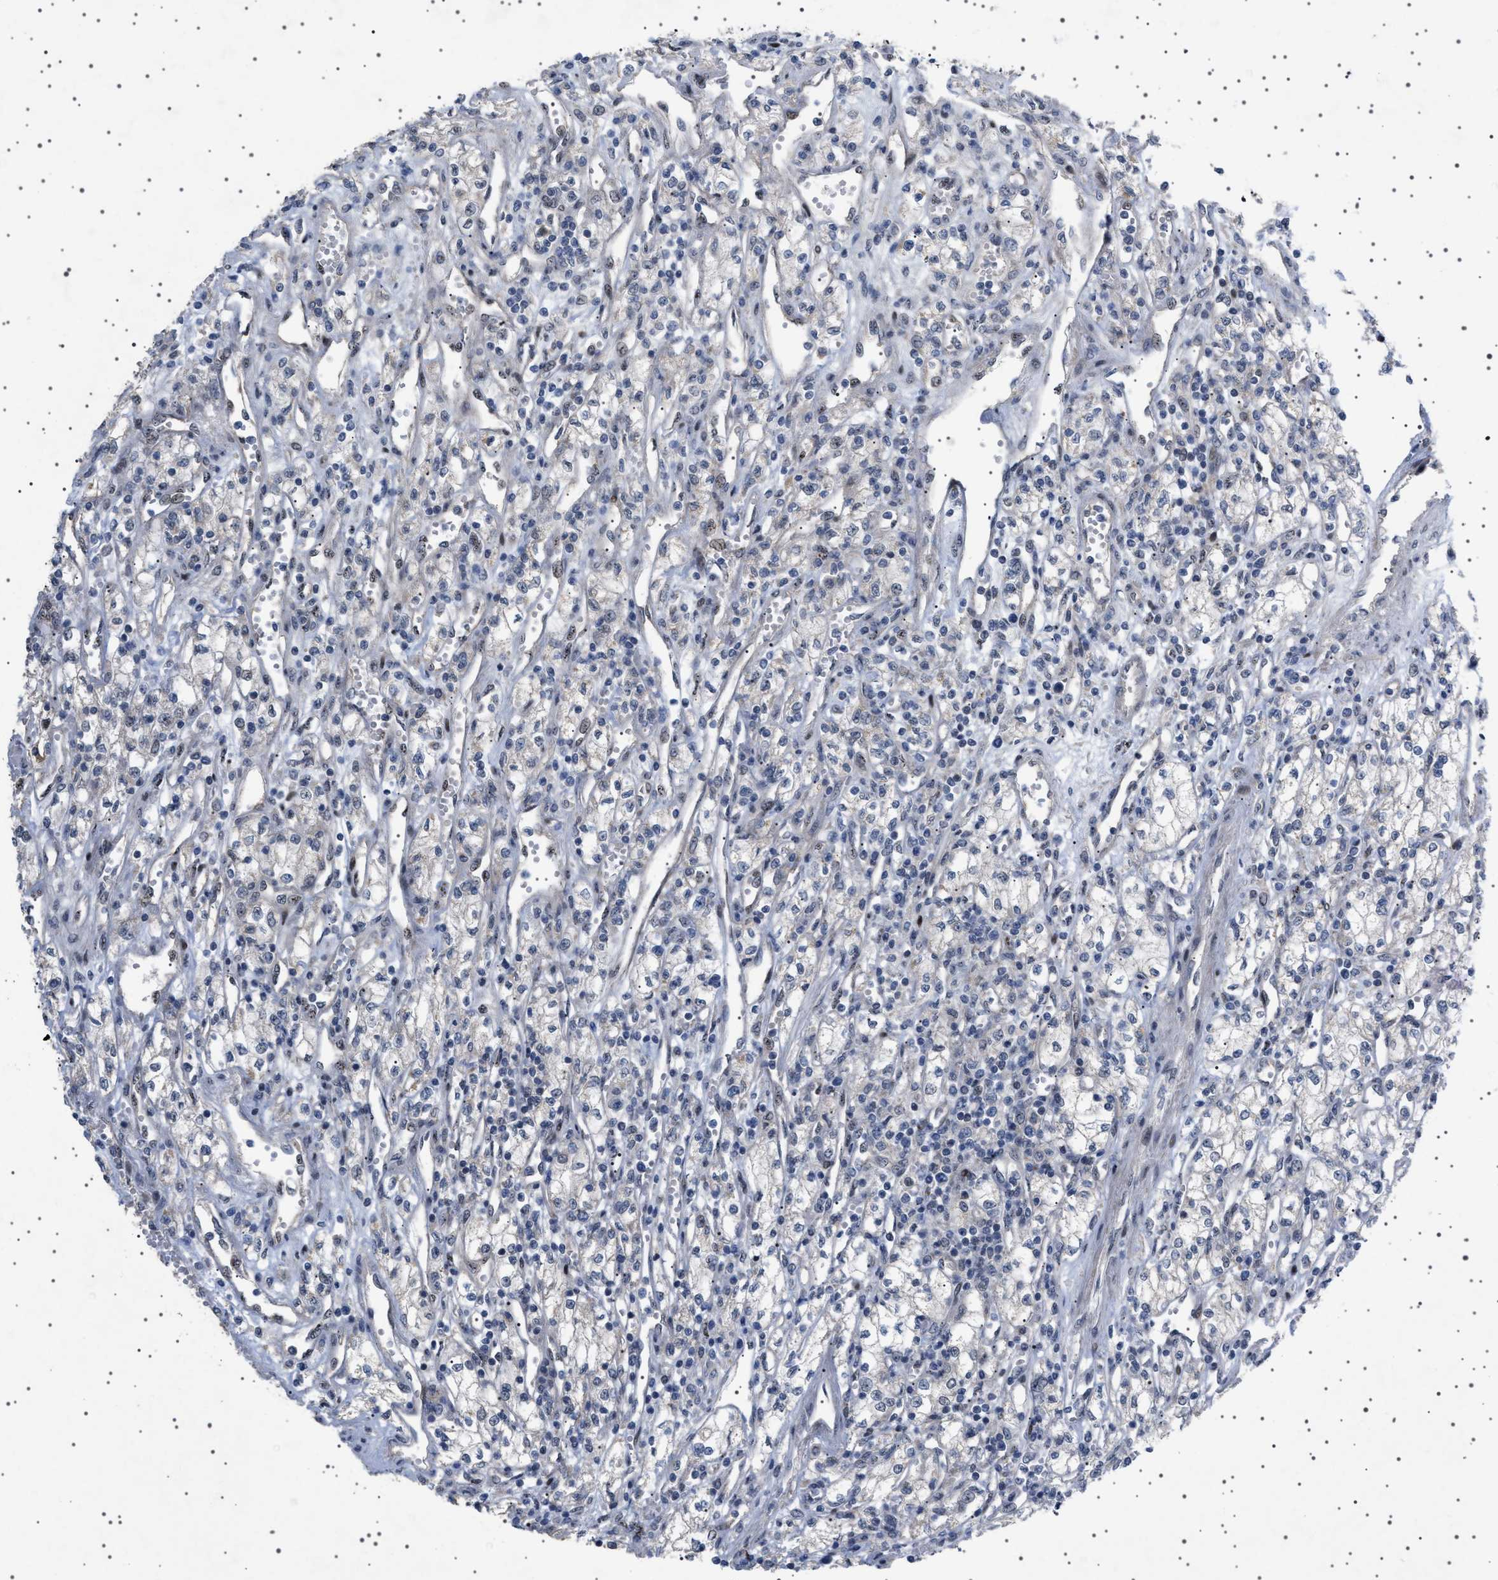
{"staining": {"intensity": "negative", "quantity": "none", "location": "none"}, "tissue": "renal cancer", "cell_type": "Tumor cells", "image_type": "cancer", "snomed": [{"axis": "morphology", "description": "Adenocarcinoma, NOS"}, {"axis": "topography", "description": "Kidney"}], "caption": "The photomicrograph reveals no significant expression in tumor cells of renal adenocarcinoma.", "gene": "HTR1A", "patient": {"sex": "male", "age": 59}}